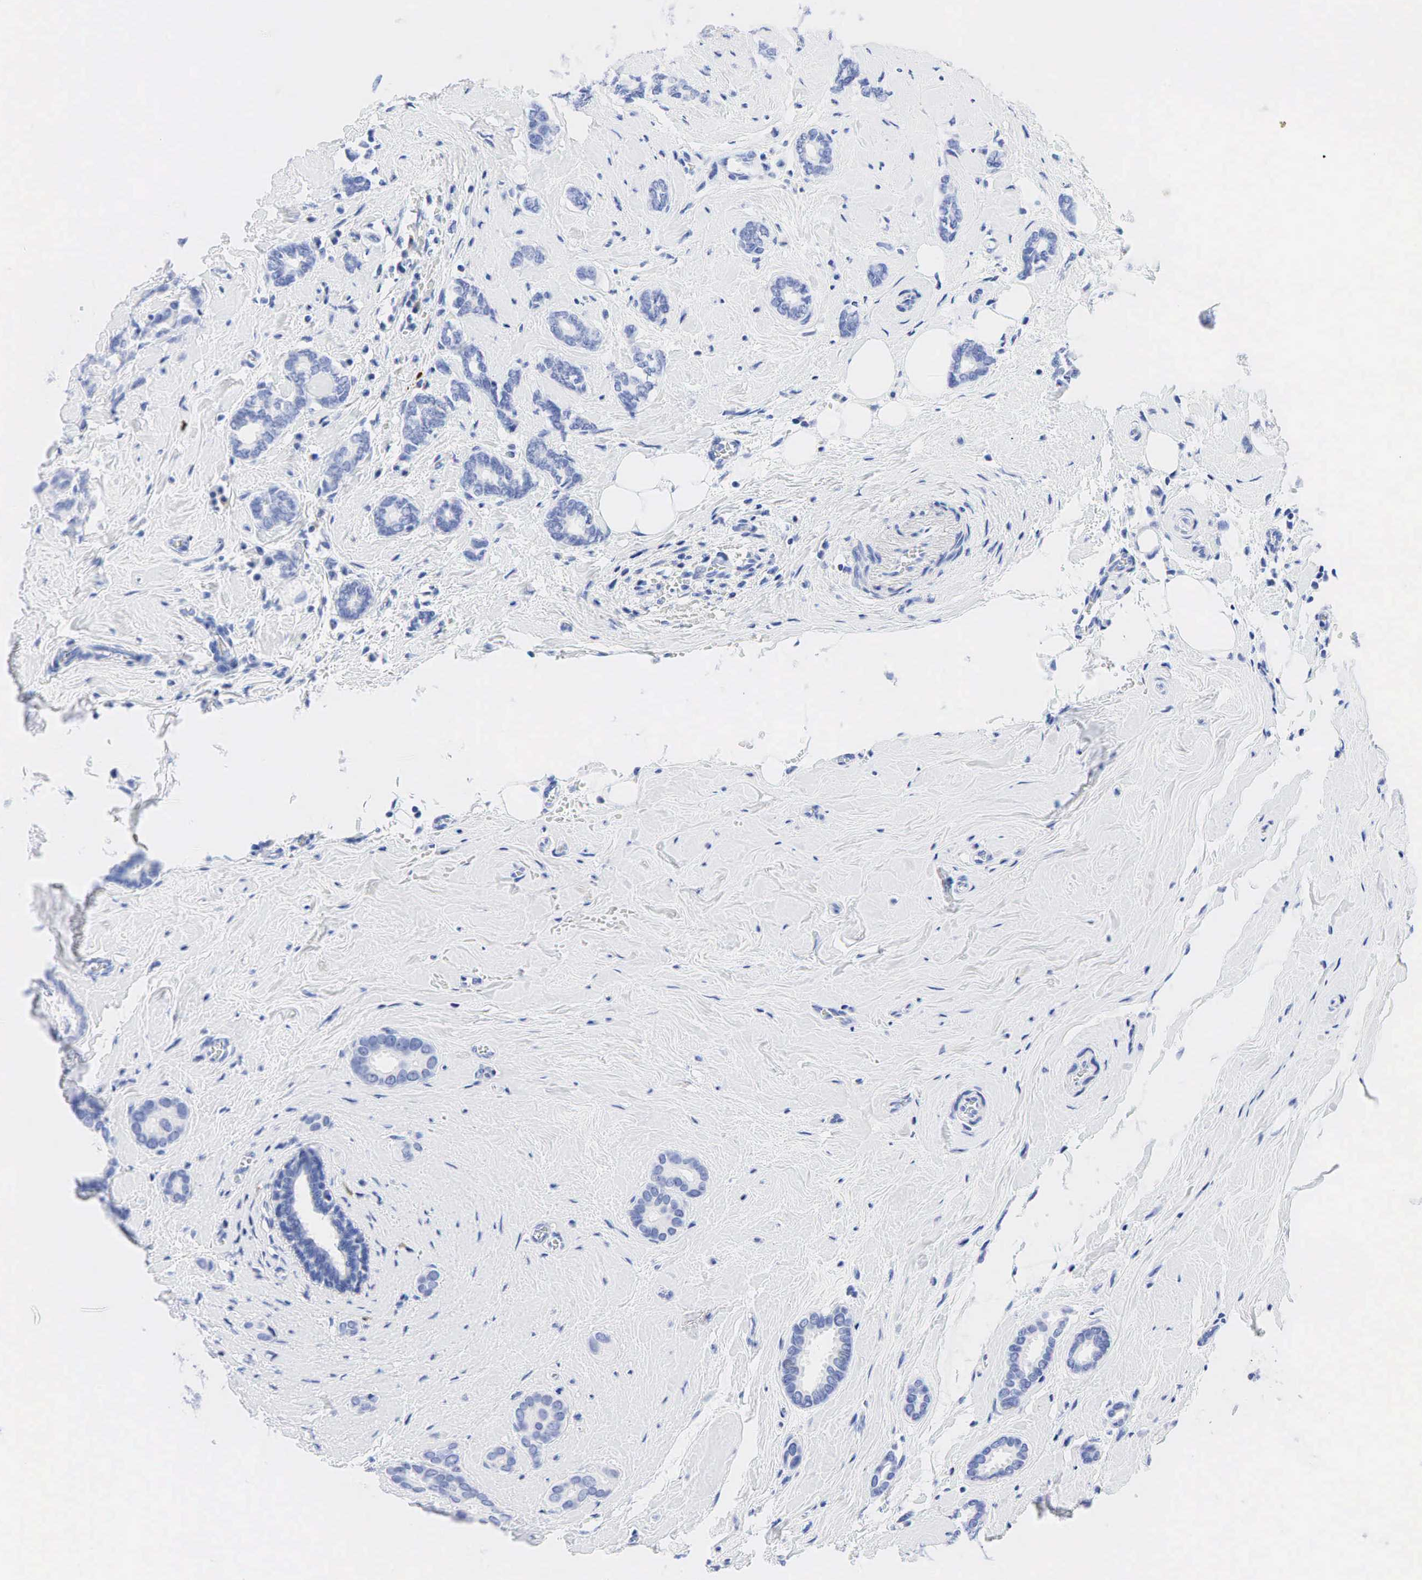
{"staining": {"intensity": "negative", "quantity": "none", "location": "none"}, "tissue": "breast cancer", "cell_type": "Tumor cells", "image_type": "cancer", "snomed": [{"axis": "morphology", "description": "Duct carcinoma"}, {"axis": "topography", "description": "Breast"}], "caption": "Tumor cells show no significant protein staining in breast cancer.", "gene": "NKX2-1", "patient": {"sex": "female", "age": 50}}